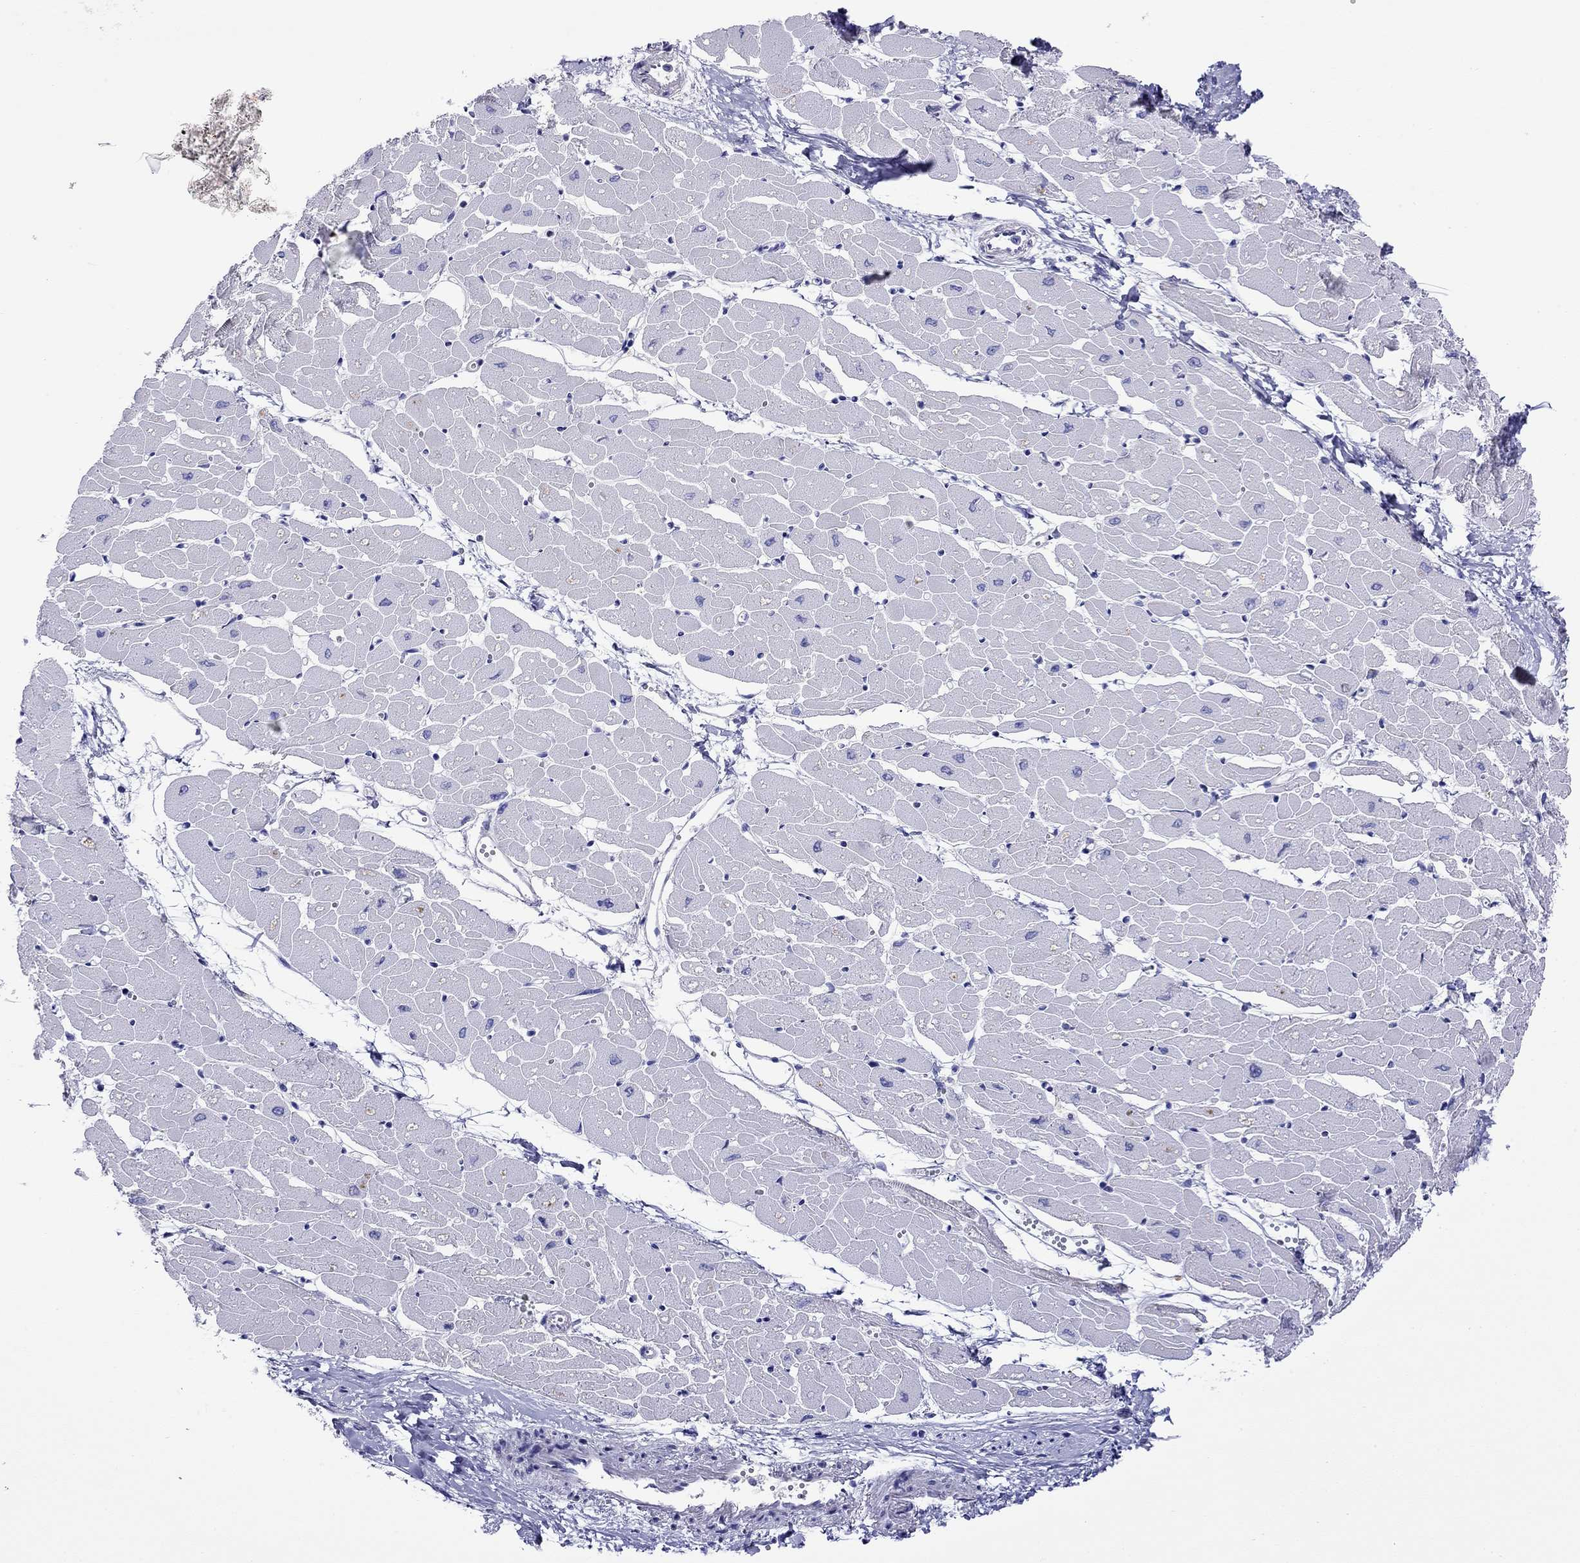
{"staining": {"intensity": "negative", "quantity": "none", "location": "none"}, "tissue": "heart muscle", "cell_type": "Cardiomyocytes", "image_type": "normal", "snomed": [{"axis": "morphology", "description": "Normal tissue, NOS"}, {"axis": "topography", "description": "Heart"}], "caption": "This is an immunohistochemistry (IHC) micrograph of normal human heart muscle. There is no staining in cardiomyocytes.", "gene": "SLC30A8", "patient": {"sex": "male", "age": 57}}